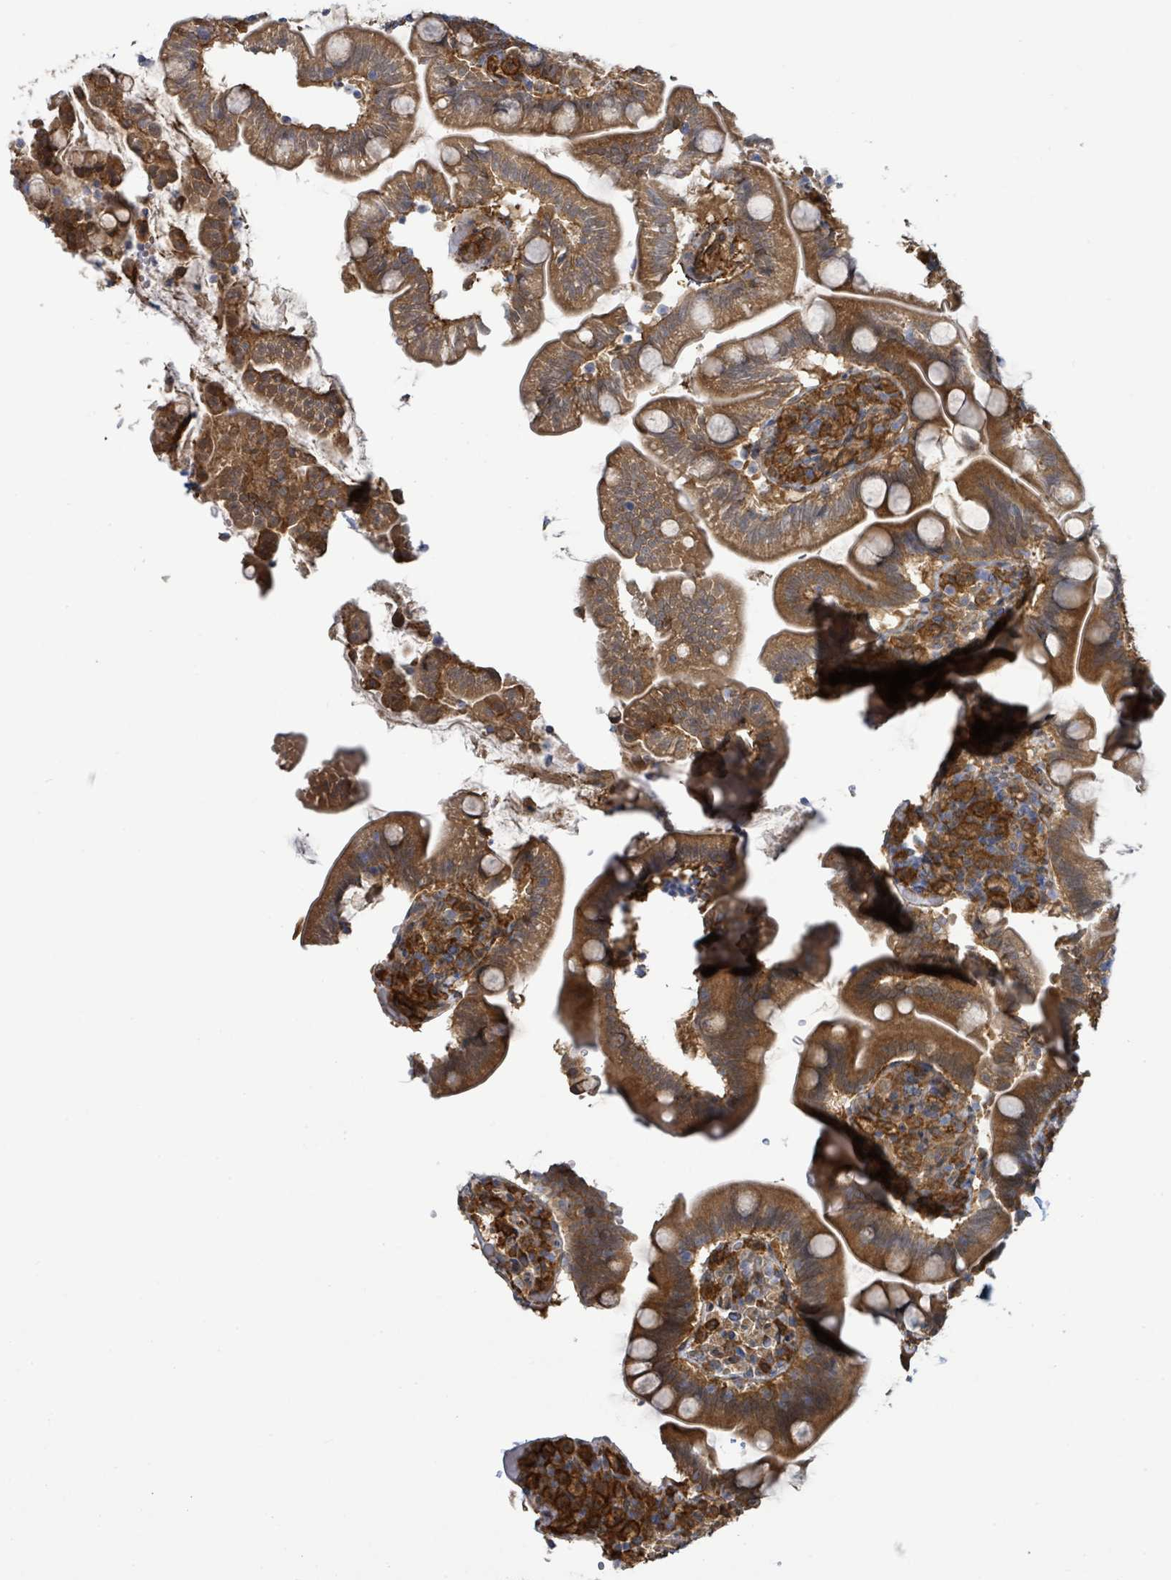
{"staining": {"intensity": "strong", "quantity": ">75%", "location": "cytoplasmic/membranous"}, "tissue": "small intestine", "cell_type": "Glandular cells", "image_type": "normal", "snomed": [{"axis": "morphology", "description": "Normal tissue, NOS"}, {"axis": "topography", "description": "Small intestine"}], "caption": "The photomicrograph displays staining of unremarkable small intestine, revealing strong cytoplasmic/membranous protein positivity (brown color) within glandular cells.", "gene": "ARPIN", "patient": {"sex": "female", "age": 64}}